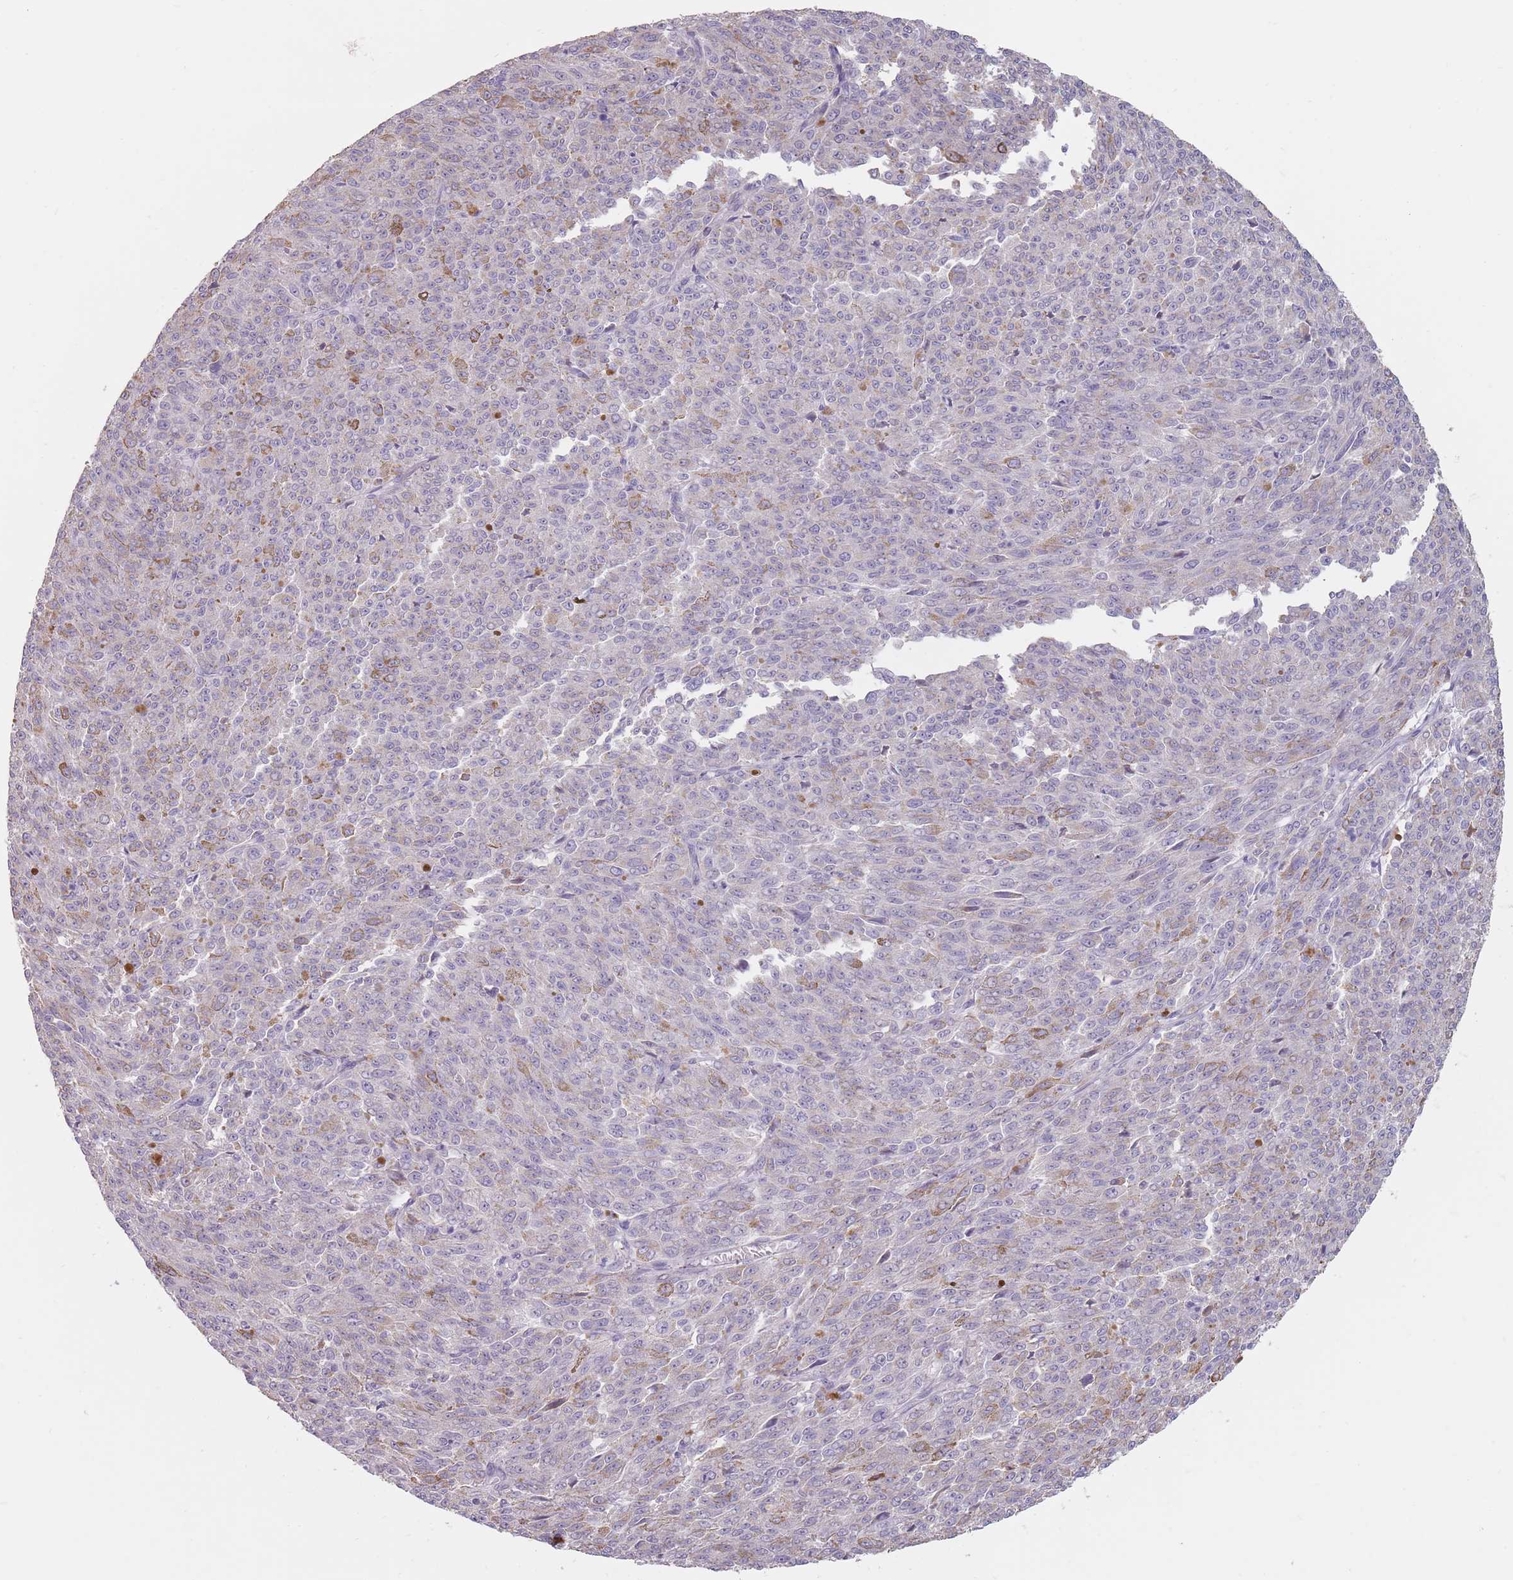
{"staining": {"intensity": "negative", "quantity": "none", "location": "none"}, "tissue": "melanoma", "cell_type": "Tumor cells", "image_type": "cancer", "snomed": [{"axis": "morphology", "description": "Malignant melanoma, NOS"}, {"axis": "topography", "description": "Skin"}], "caption": "Histopathology image shows no significant protein staining in tumor cells of malignant melanoma.", "gene": "DXO", "patient": {"sex": "female", "age": 52}}